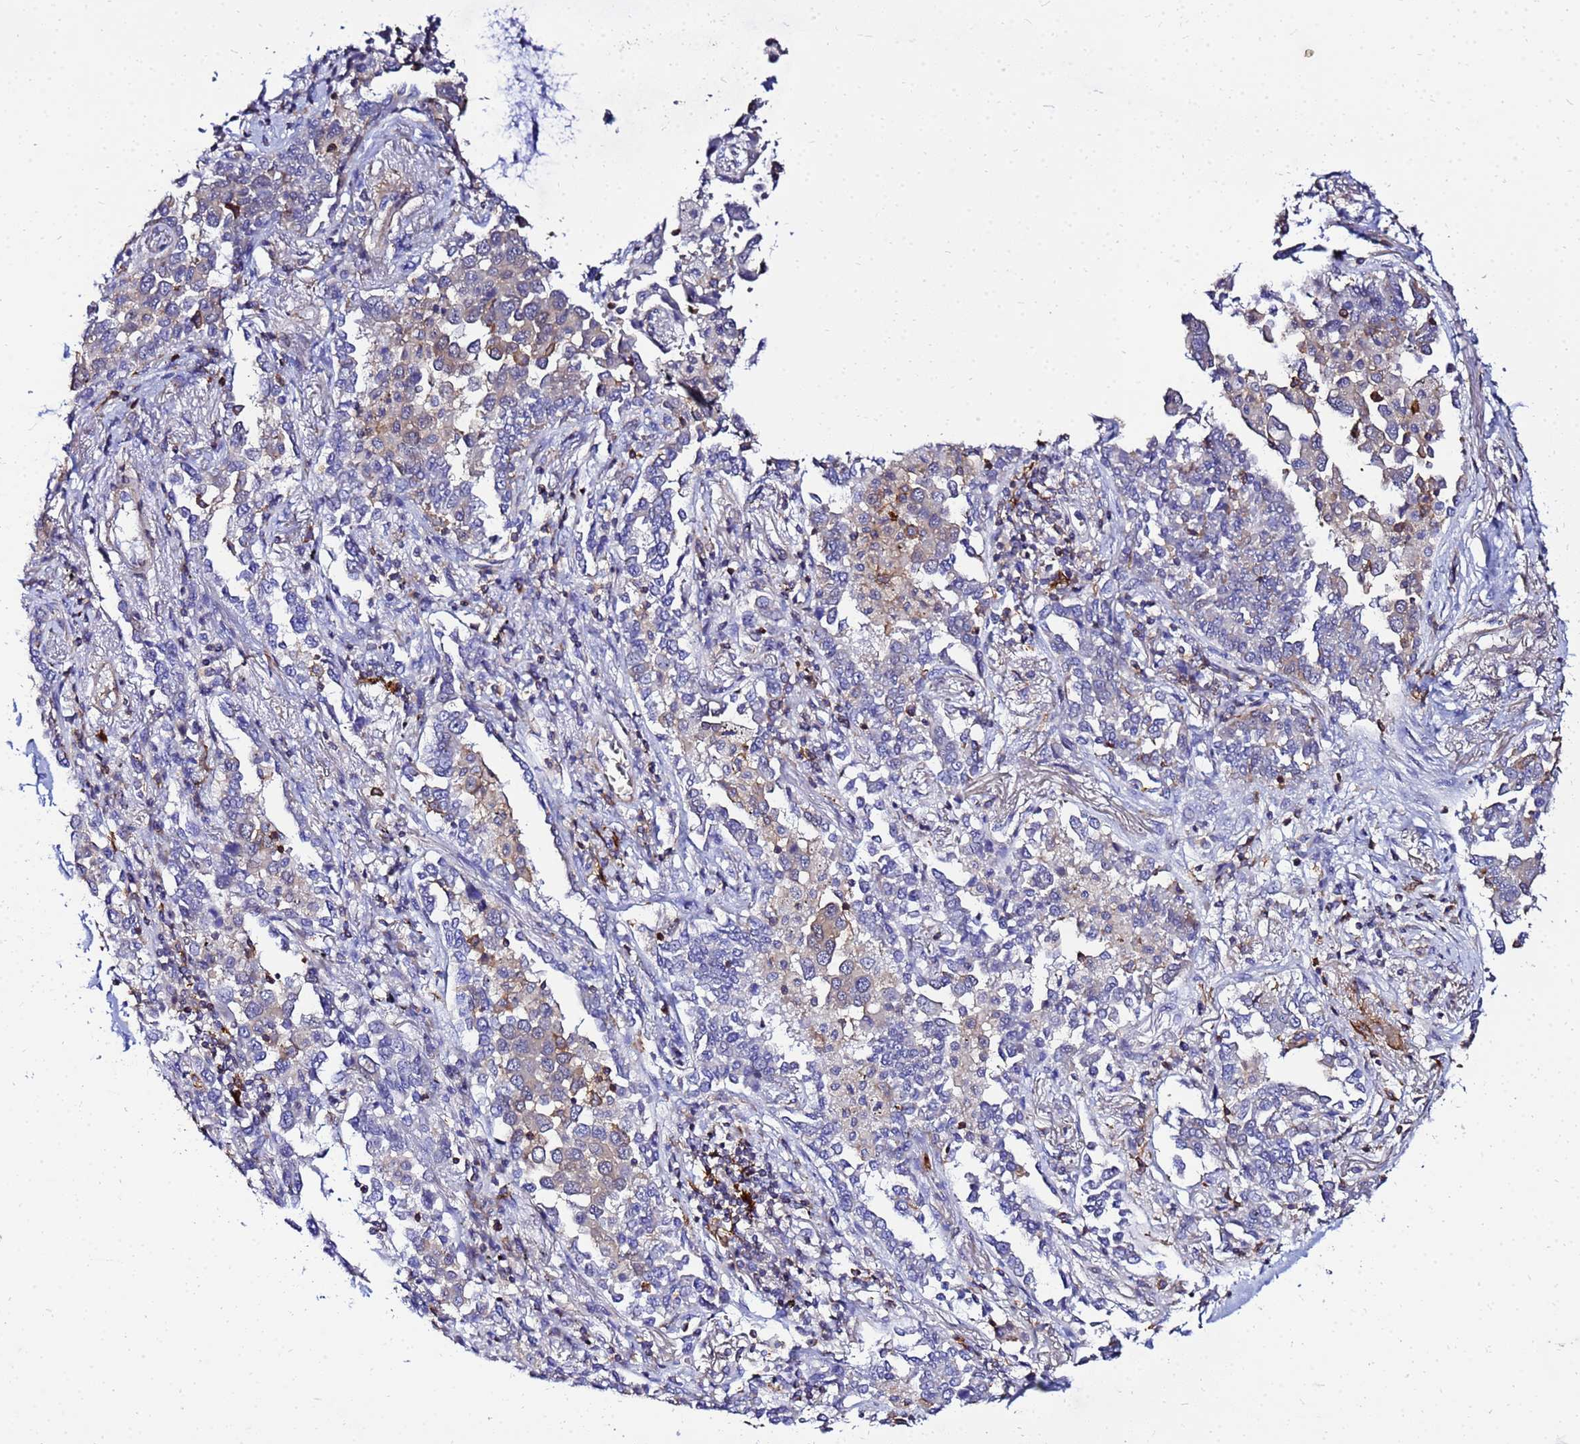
{"staining": {"intensity": "weak", "quantity": "<25%", "location": "cytoplasmic/membranous"}, "tissue": "lung cancer", "cell_type": "Tumor cells", "image_type": "cancer", "snomed": [{"axis": "morphology", "description": "Adenocarcinoma, NOS"}, {"axis": "topography", "description": "Lung"}], "caption": "Protein analysis of lung cancer (adenocarcinoma) exhibits no significant staining in tumor cells. The staining is performed using DAB (3,3'-diaminobenzidine) brown chromogen with nuclei counter-stained in using hematoxylin.", "gene": "DBNDD2", "patient": {"sex": "male", "age": 67}}